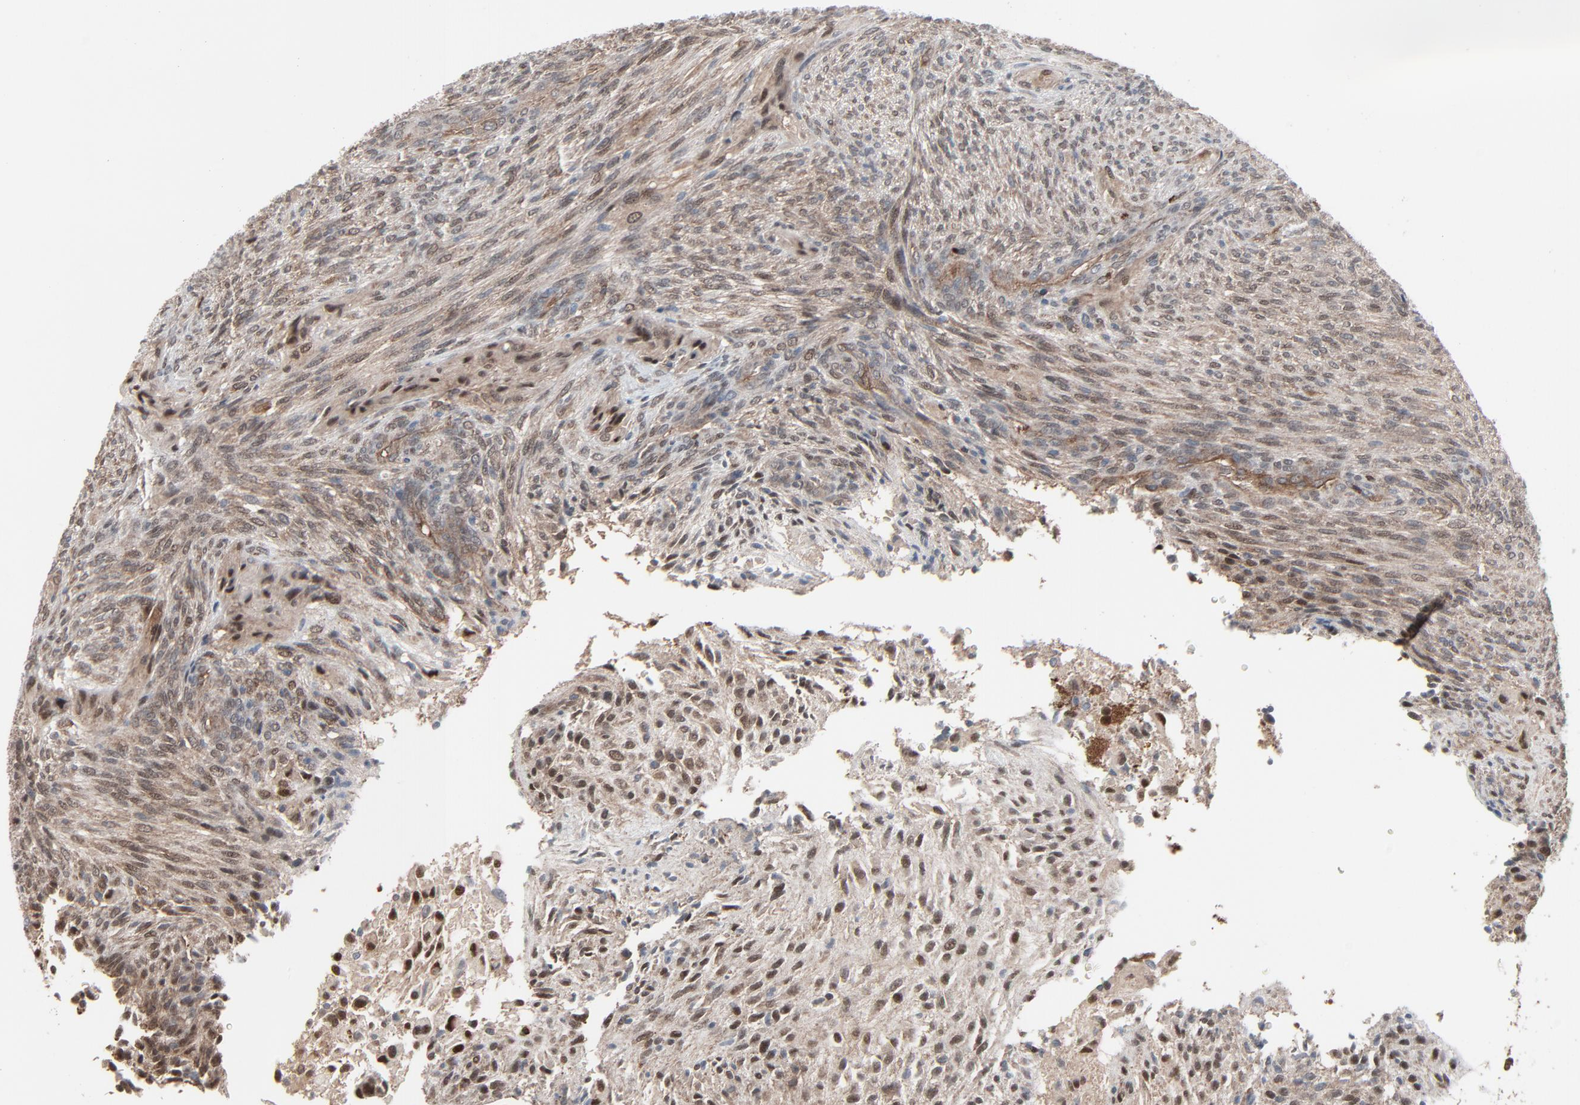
{"staining": {"intensity": "moderate", "quantity": ">75%", "location": "nuclear"}, "tissue": "glioma", "cell_type": "Tumor cells", "image_type": "cancer", "snomed": [{"axis": "morphology", "description": "Glioma, malignant, High grade"}, {"axis": "topography", "description": "Cerebral cortex"}], "caption": "High-grade glioma (malignant) stained with DAB (3,3'-diaminobenzidine) immunohistochemistry (IHC) shows medium levels of moderate nuclear positivity in about >75% of tumor cells.", "gene": "OPTN", "patient": {"sex": "female", "age": 55}}